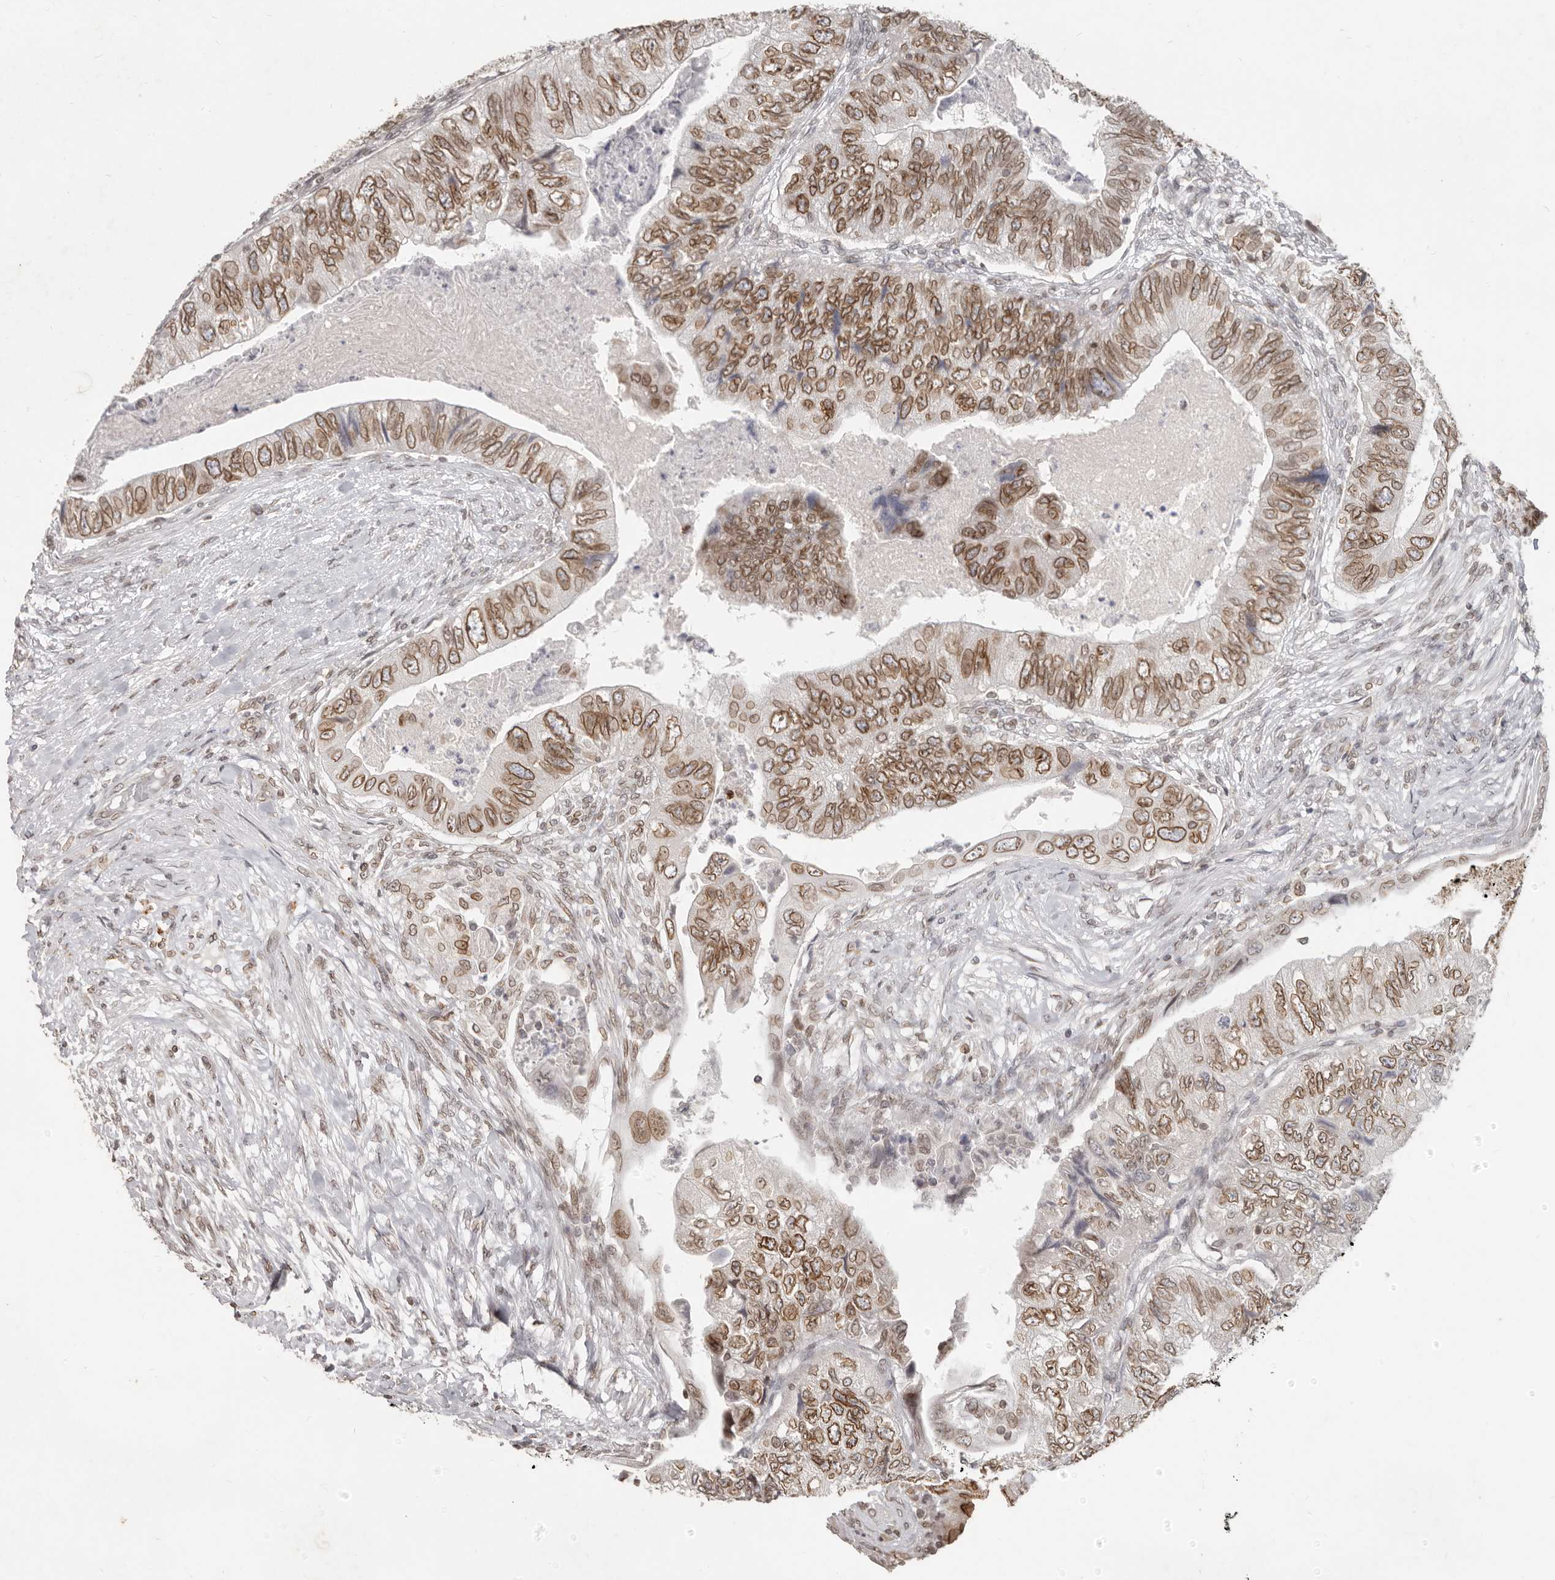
{"staining": {"intensity": "moderate", "quantity": ">75%", "location": "cytoplasmic/membranous,nuclear"}, "tissue": "colorectal cancer", "cell_type": "Tumor cells", "image_type": "cancer", "snomed": [{"axis": "morphology", "description": "Adenocarcinoma, NOS"}, {"axis": "topography", "description": "Rectum"}], "caption": "This image displays IHC staining of colorectal cancer (adenocarcinoma), with medium moderate cytoplasmic/membranous and nuclear positivity in approximately >75% of tumor cells.", "gene": "NUP153", "patient": {"sex": "male", "age": 63}}